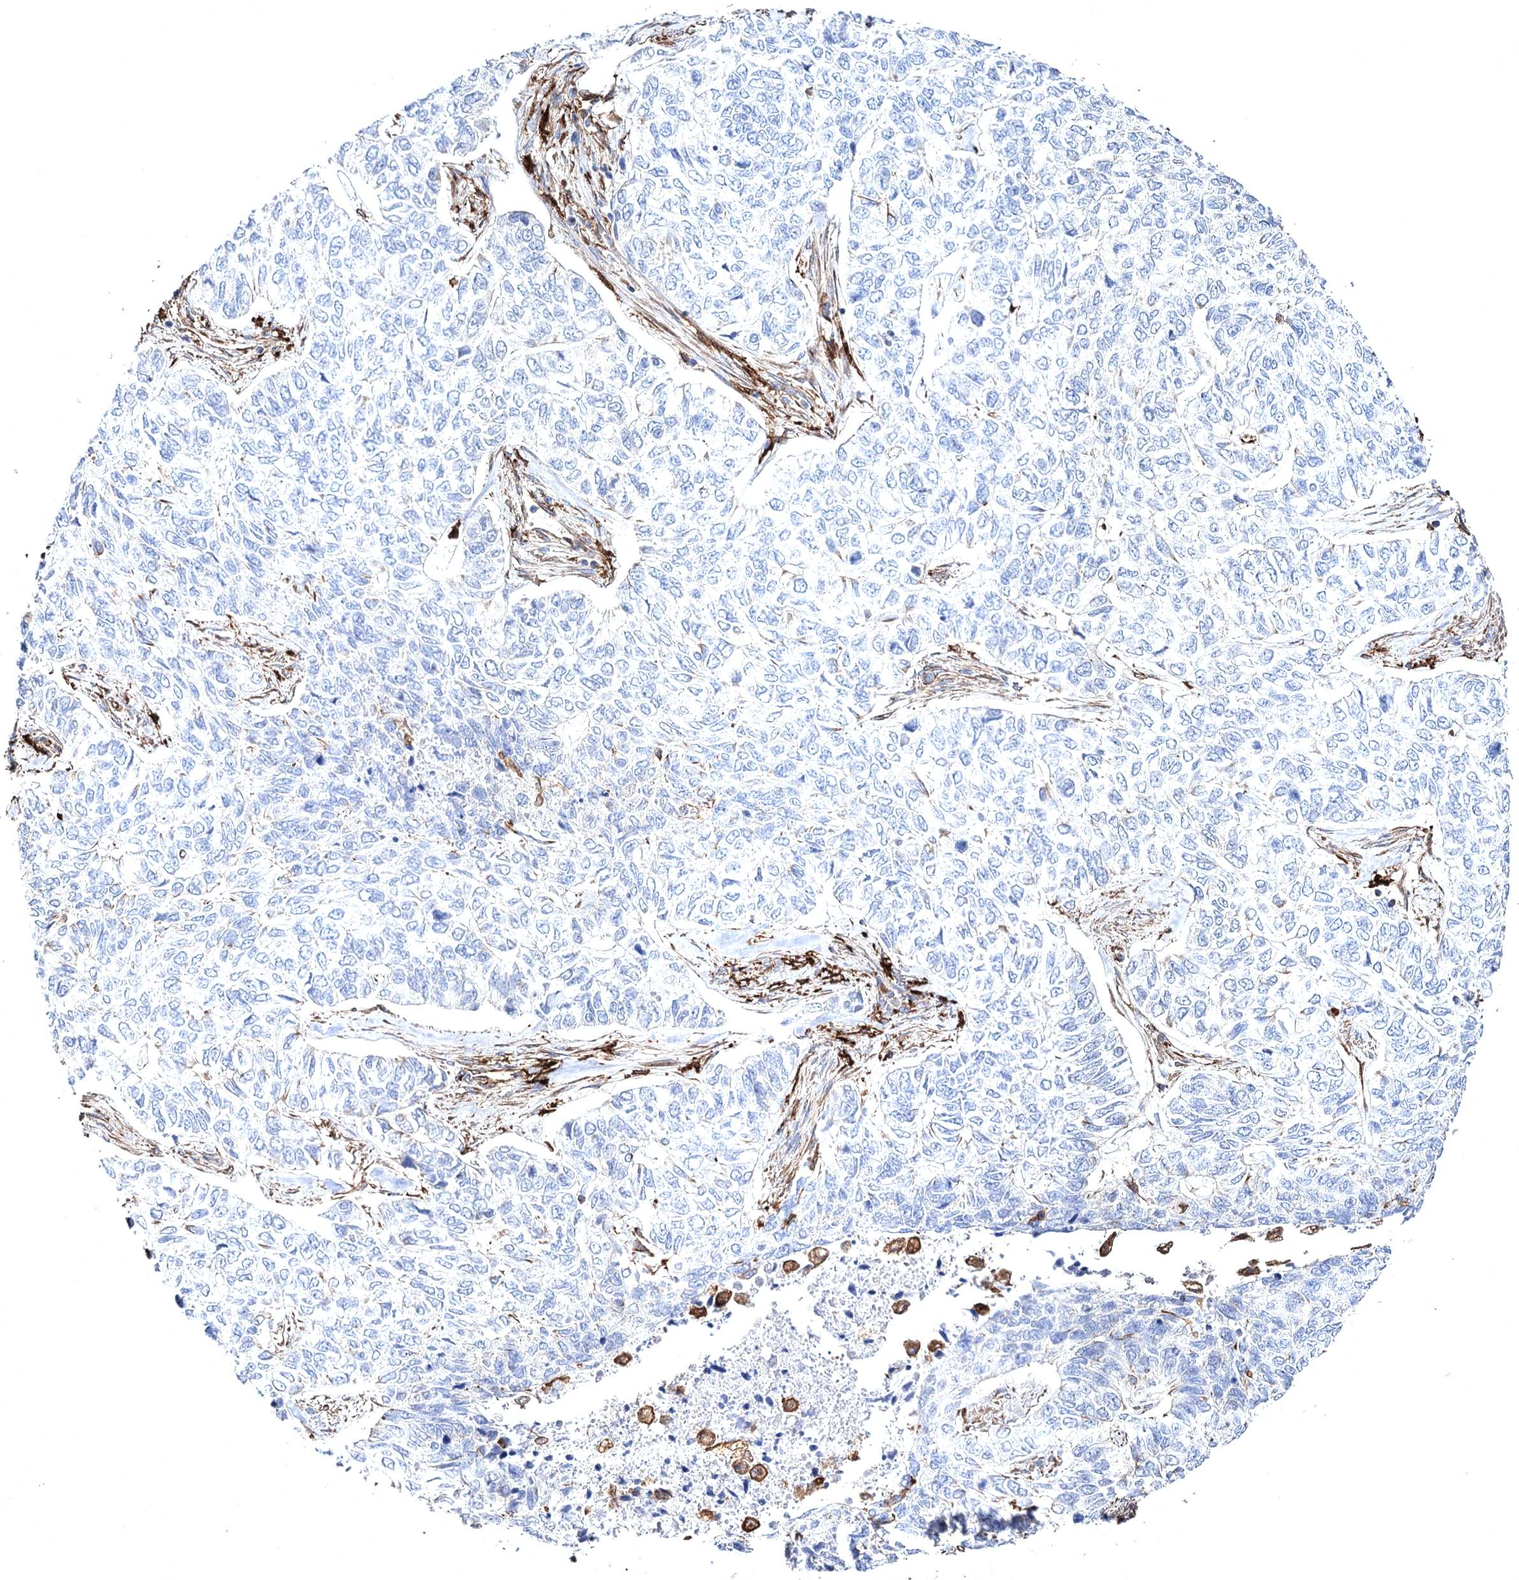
{"staining": {"intensity": "negative", "quantity": "none", "location": "none"}, "tissue": "skin cancer", "cell_type": "Tumor cells", "image_type": "cancer", "snomed": [{"axis": "morphology", "description": "Basal cell carcinoma"}, {"axis": "topography", "description": "Skin"}], "caption": "Tumor cells are negative for protein expression in human skin basal cell carcinoma.", "gene": "CLEC4M", "patient": {"sex": "female", "age": 65}}